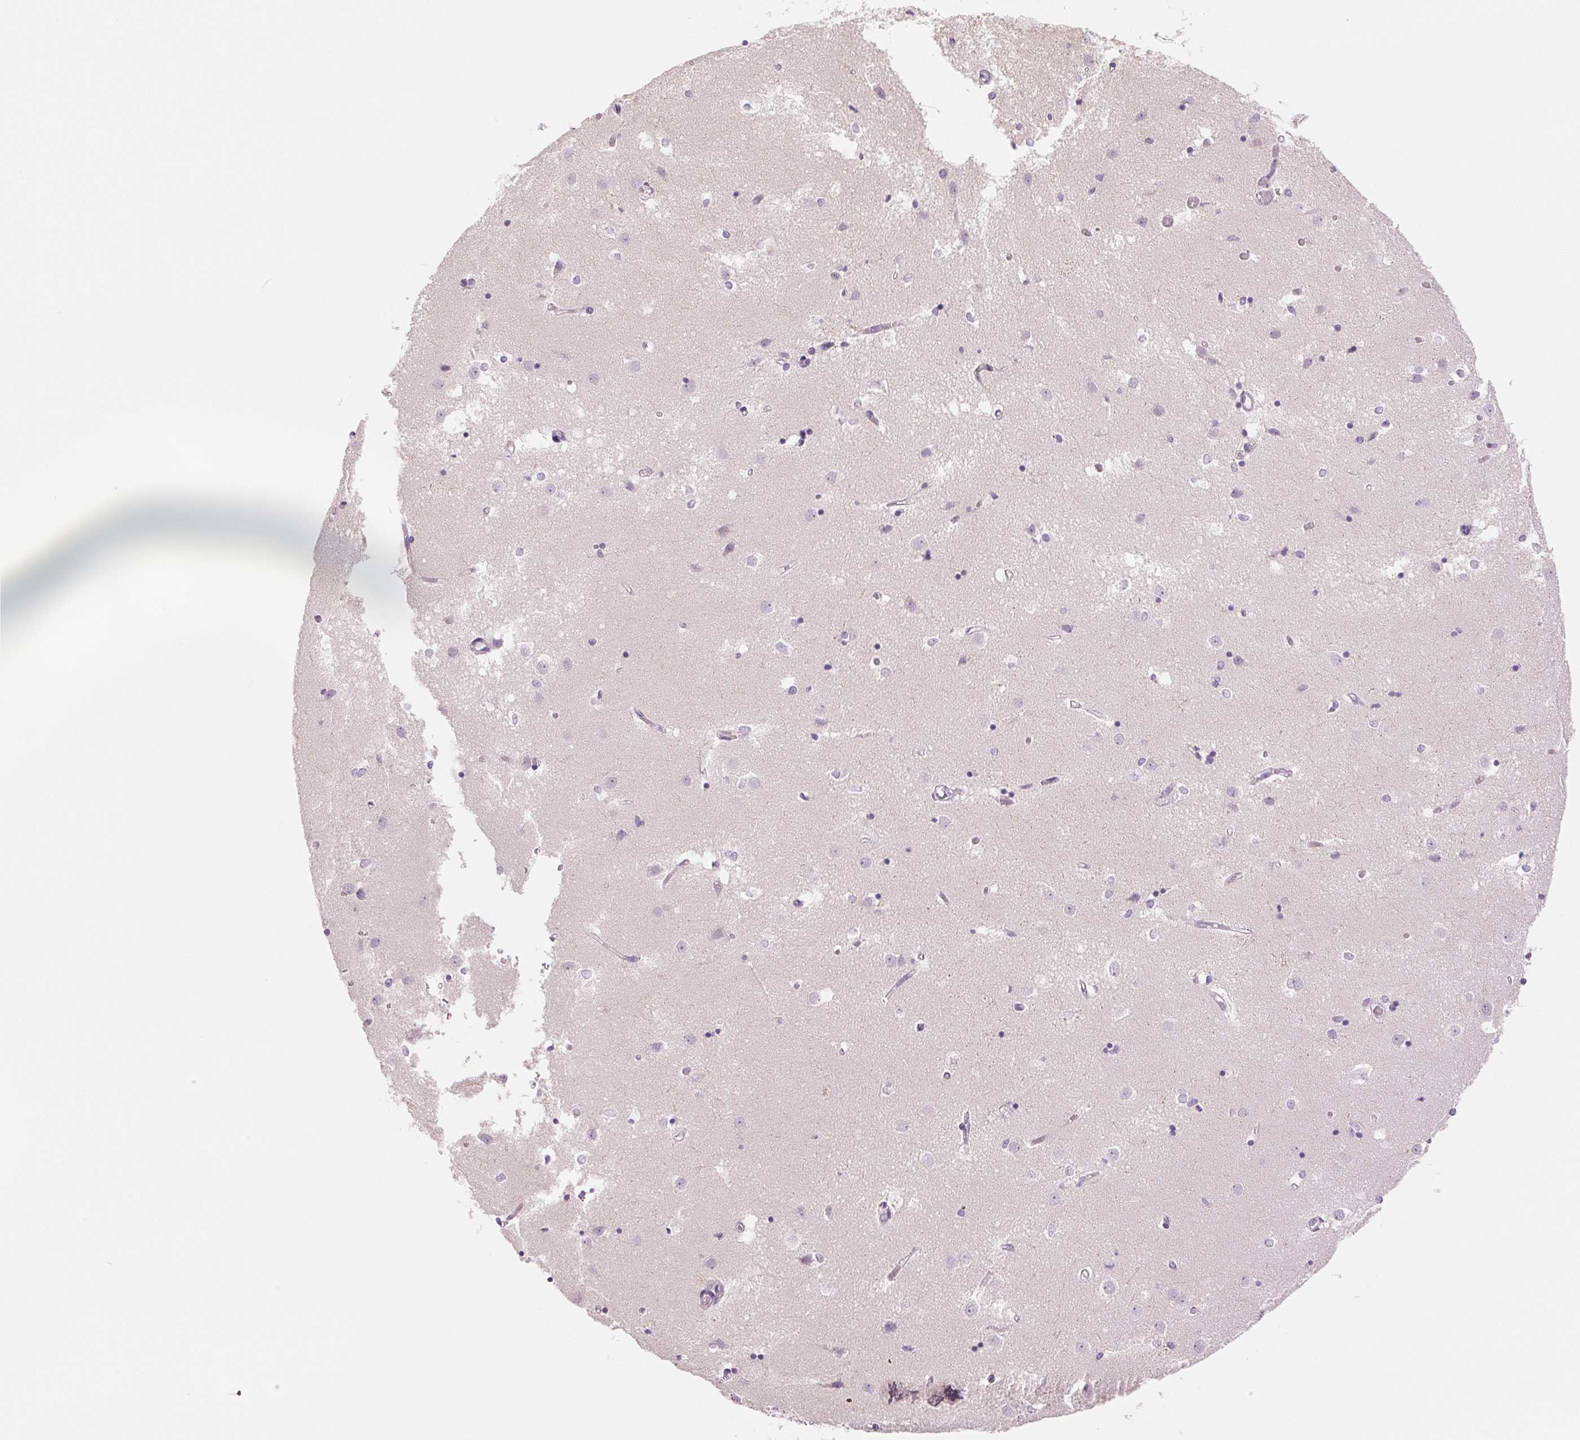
{"staining": {"intensity": "negative", "quantity": "none", "location": "none"}, "tissue": "caudate", "cell_type": "Glial cells", "image_type": "normal", "snomed": [{"axis": "morphology", "description": "Normal tissue, NOS"}, {"axis": "topography", "description": "Lateral ventricle wall"}], "caption": "Immunohistochemistry micrograph of normal human caudate stained for a protein (brown), which shows no staining in glial cells.", "gene": "CCDC168", "patient": {"sex": "male", "age": 54}}